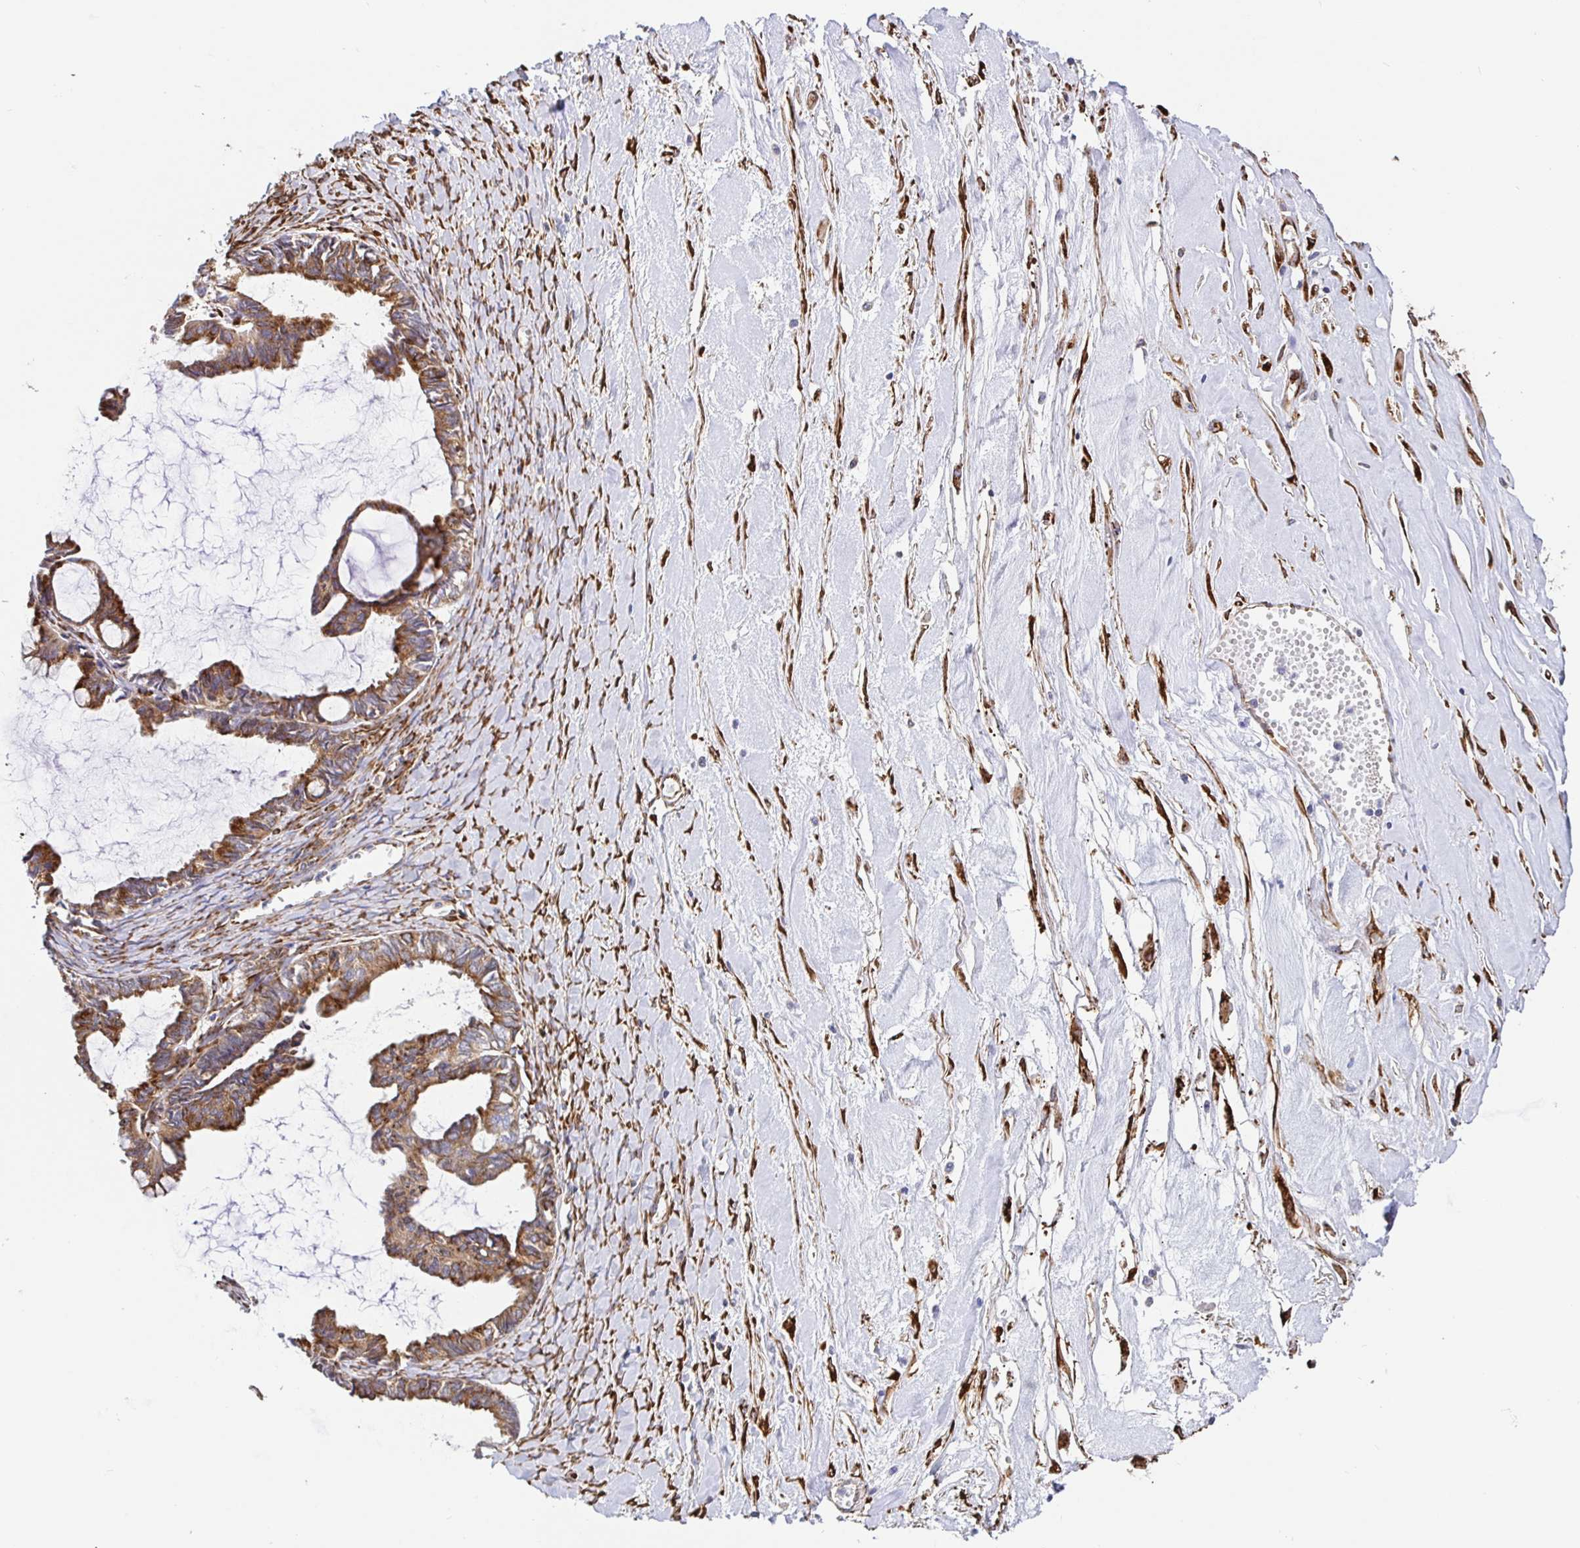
{"staining": {"intensity": "moderate", "quantity": ">75%", "location": "cytoplasmic/membranous"}, "tissue": "ovarian cancer", "cell_type": "Tumor cells", "image_type": "cancer", "snomed": [{"axis": "morphology", "description": "Cystadenocarcinoma, mucinous, NOS"}, {"axis": "topography", "description": "Ovary"}], "caption": "Immunohistochemical staining of mucinous cystadenocarcinoma (ovarian) demonstrates moderate cytoplasmic/membranous protein staining in approximately >75% of tumor cells.", "gene": "MAOA", "patient": {"sex": "female", "age": 61}}